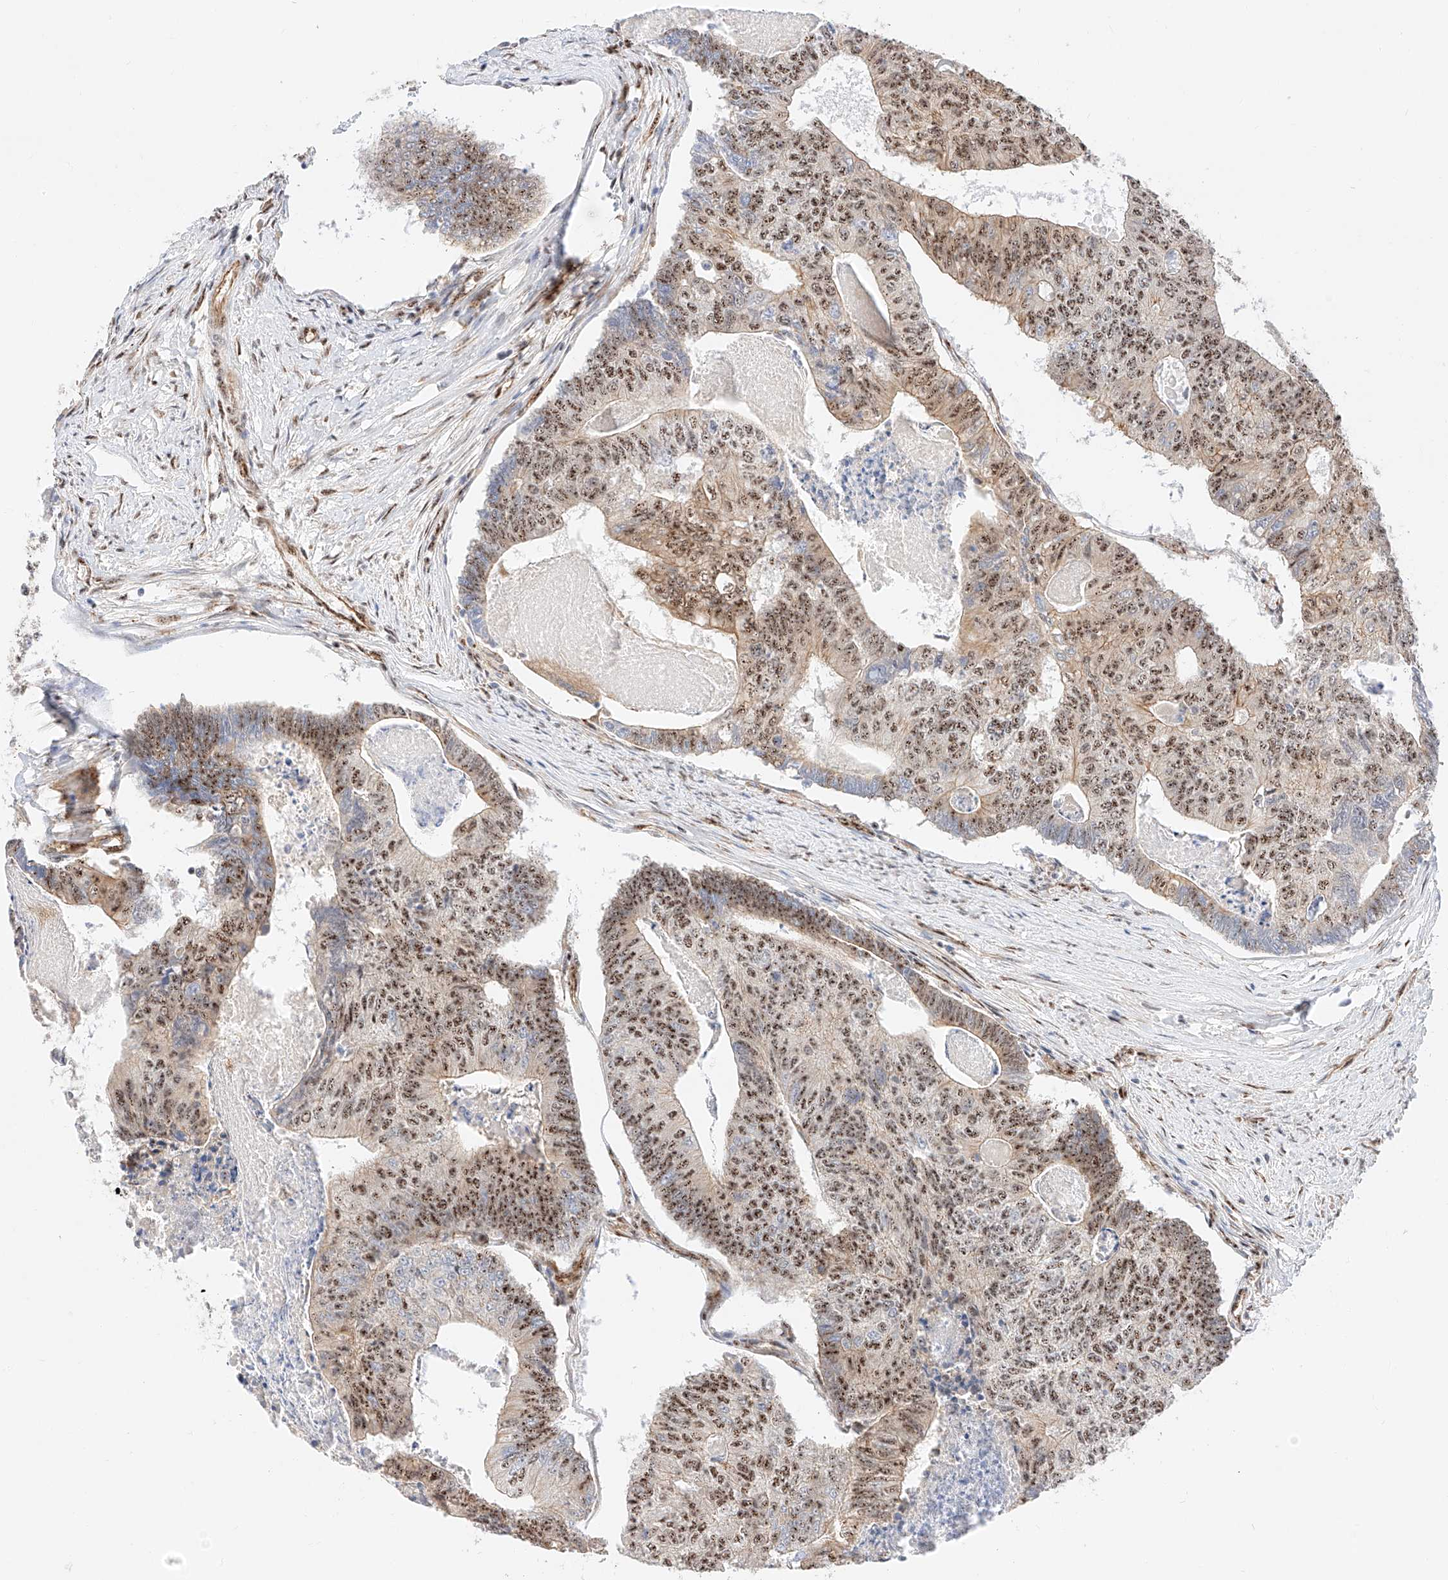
{"staining": {"intensity": "moderate", "quantity": ">75%", "location": "nuclear"}, "tissue": "colorectal cancer", "cell_type": "Tumor cells", "image_type": "cancer", "snomed": [{"axis": "morphology", "description": "Adenocarcinoma, NOS"}, {"axis": "topography", "description": "Colon"}], "caption": "A micrograph of human colorectal cancer (adenocarcinoma) stained for a protein shows moderate nuclear brown staining in tumor cells.", "gene": "ATXN7L2", "patient": {"sex": "female", "age": 67}}